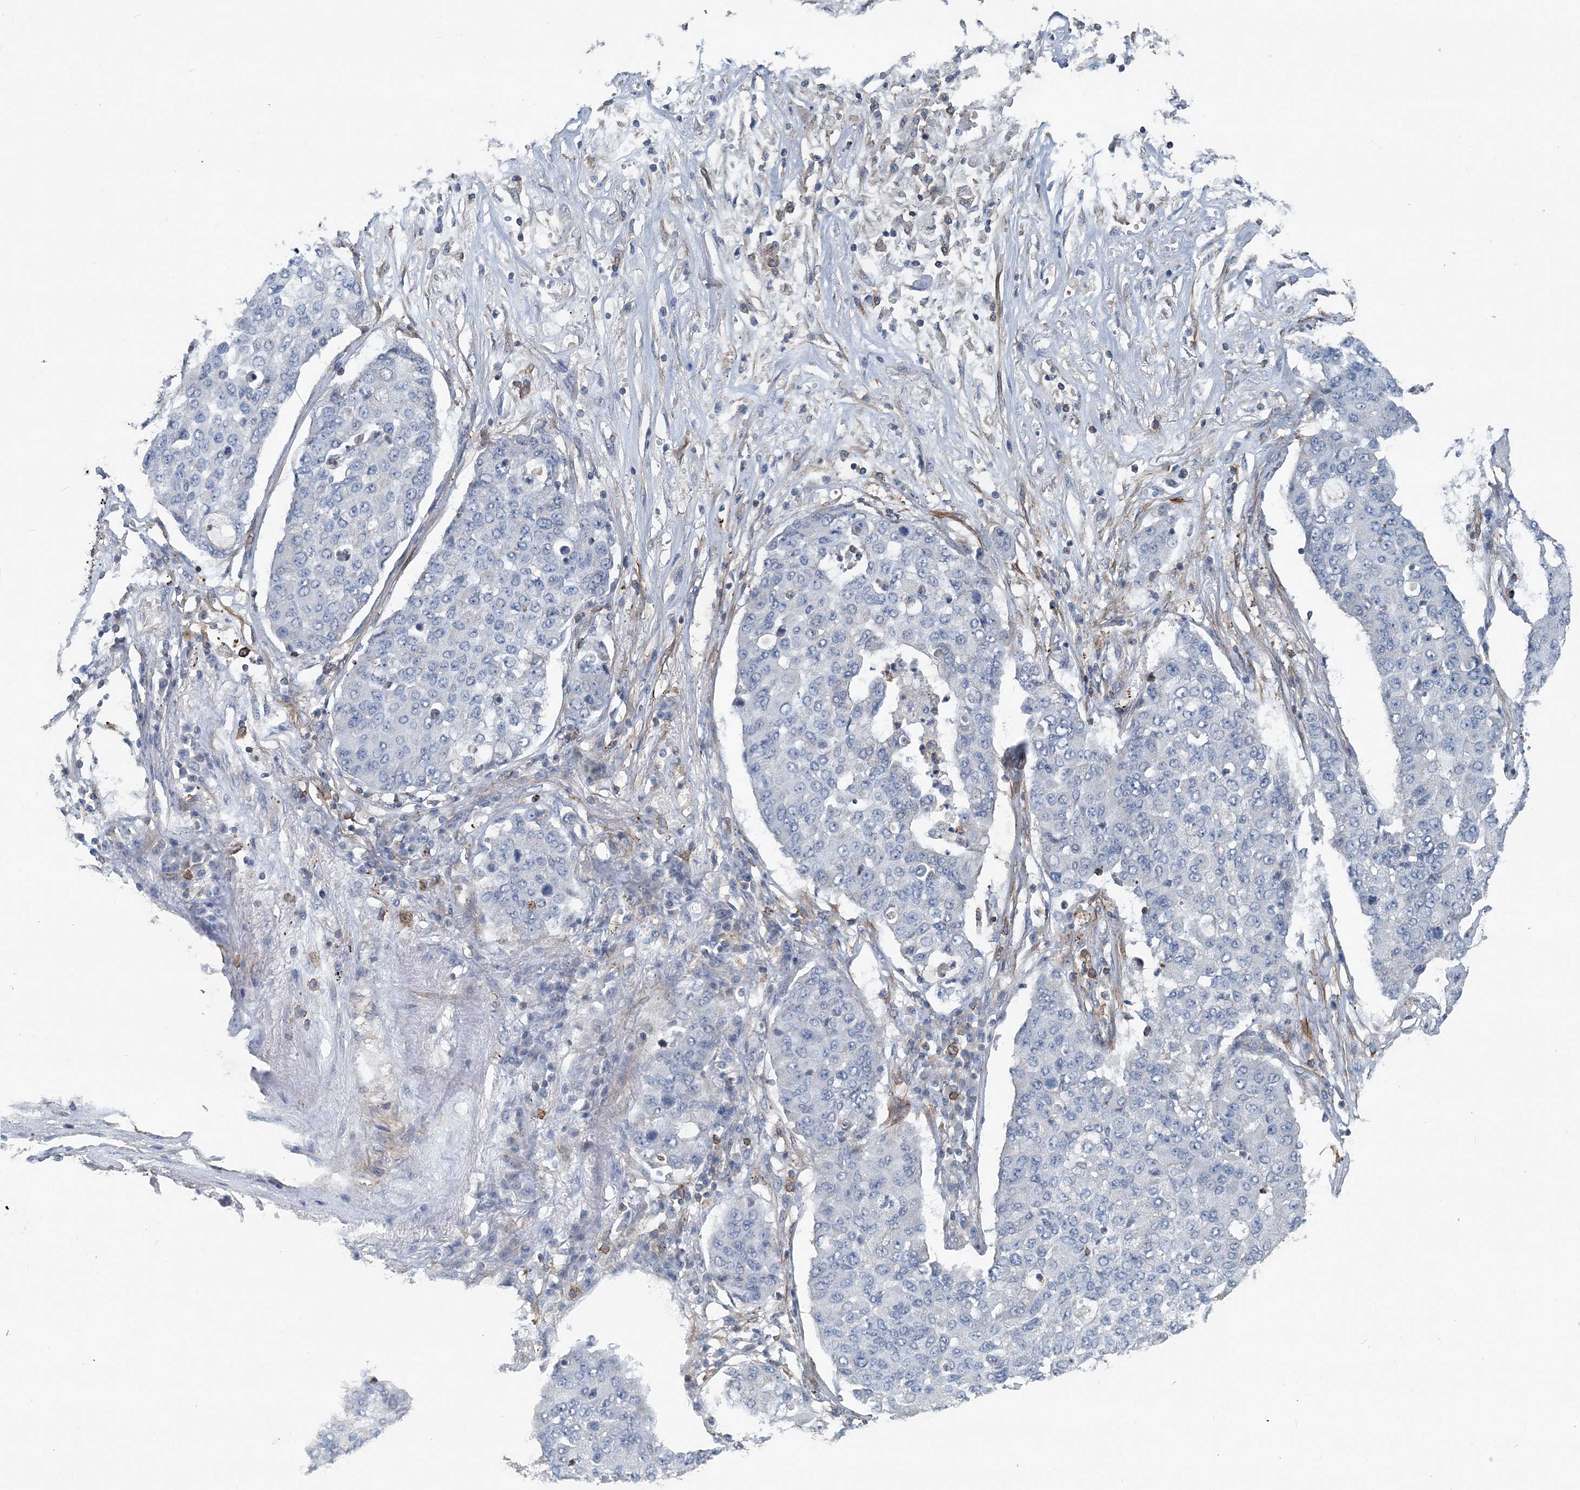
{"staining": {"intensity": "negative", "quantity": "none", "location": "none"}, "tissue": "lung cancer", "cell_type": "Tumor cells", "image_type": "cancer", "snomed": [{"axis": "morphology", "description": "Squamous cell carcinoma, NOS"}, {"axis": "topography", "description": "Lung"}], "caption": "Immunohistochemical staining of human lung cancer (squamous cell carcinoma) reveals no significant expression in tumor cells.", "gene": "DGUOK", "patient": {"sex": "male", "age": 74}}